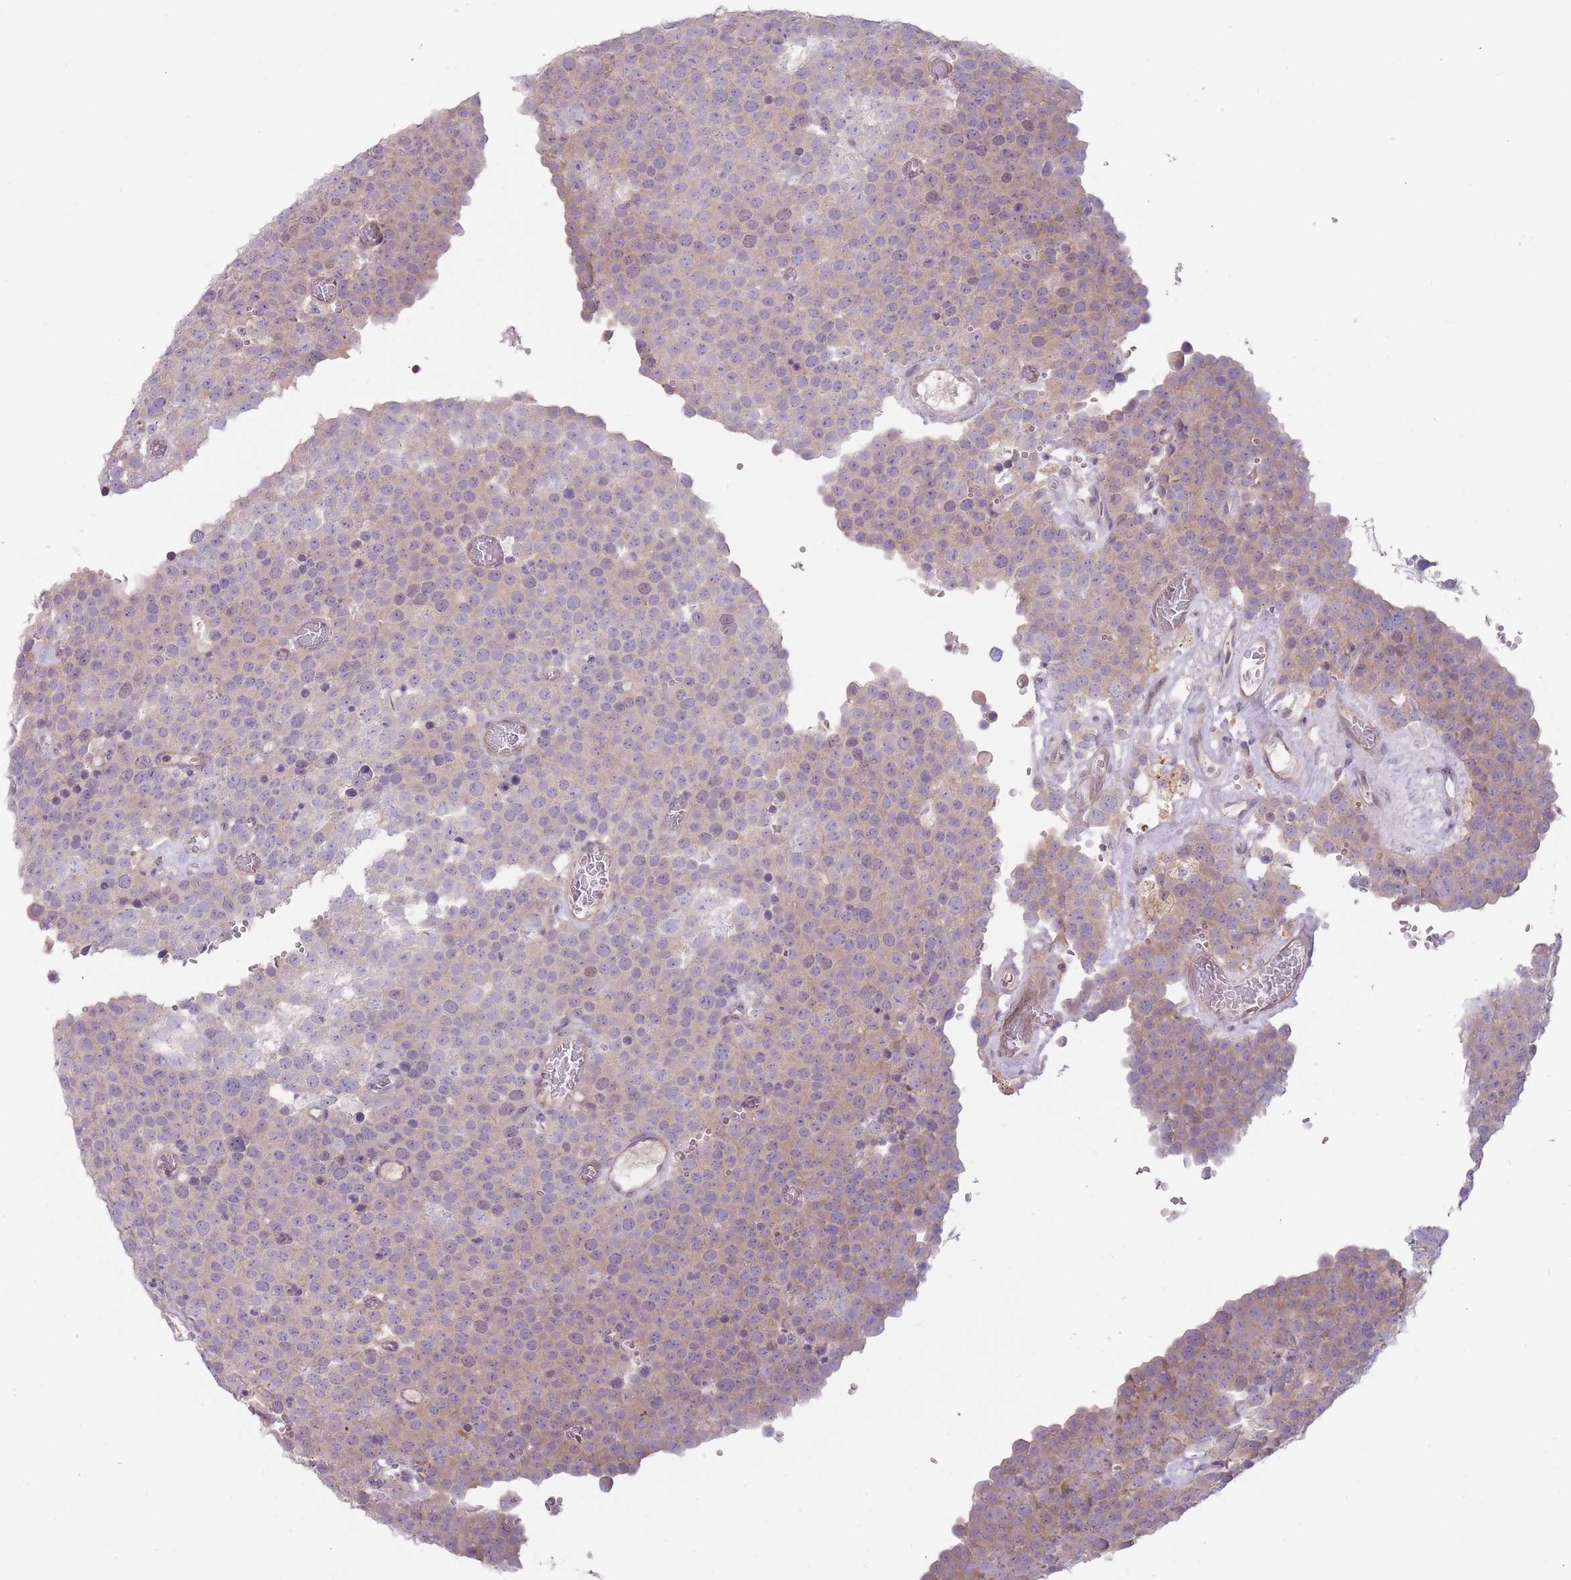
{"staining": {"intensity": "weak", "quantity": "<25%", "location": "cytoplasmic/membranous"}, "tissue": "testis cancer", "cell_type": "Tumor cells", "image_type": "cancer", "snomed": [{"axis": "morphology", "description": "Normal tissue, NOS"}, {"axis": "morphology", "description": "Seminoma, NOS"}, {"axis": "topography", "description": "Testis"}], "caption": "Protein analysis of testis cancer shows no significant staining in tumor cells. The staining was performed using DAB to visualize the protein expression in brown, while the nuclei were stained in blue with hematoxylin (Magnification: 20x).", "gene": "TET3", "patient": {"sex": "male", "age": 71}}